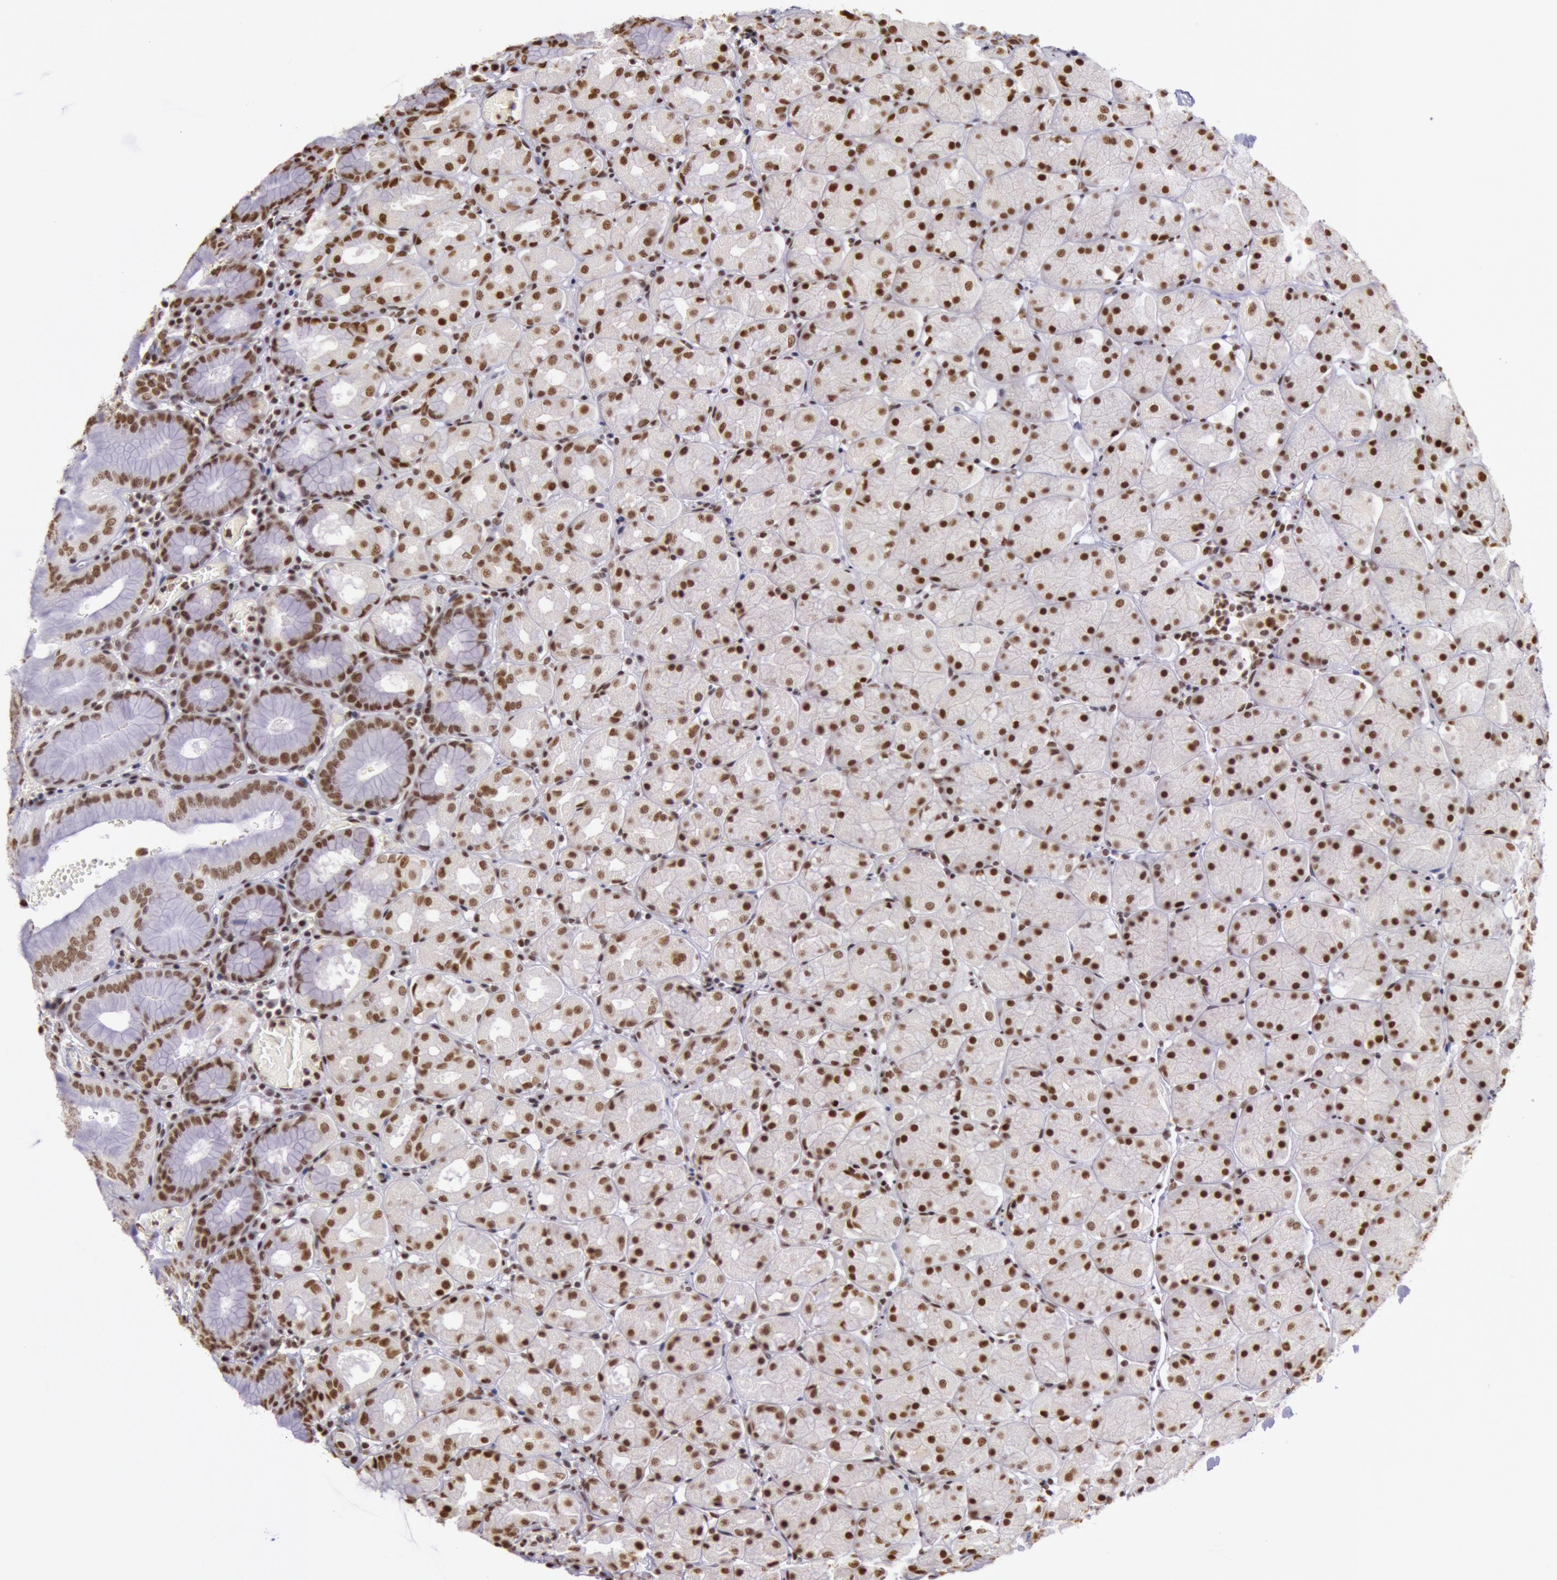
{"staining": {"intensity": "strong", "quantity": ">75%", "location": "nuclear"}, "tissue": "stomach", "cell_type": "Glandular cells", "image_type": "normal", "snomed": [{"axis": "morphology", "description": "Normal tissue, NOS"}, {"axis": "topography", "description": "Stomach, upper"}, {"axis": "topography", "description": "Stomach"}], "caption": "Immunohistochemistry (IHC) (DAB (3,3'-diaminobenzidine)) staining of normal human stomach shows strong nuclear protein expression in about >75% of glandular cells.", "gene": "HNRNPH1", "patient": {"sex": "male", "age": 76}}